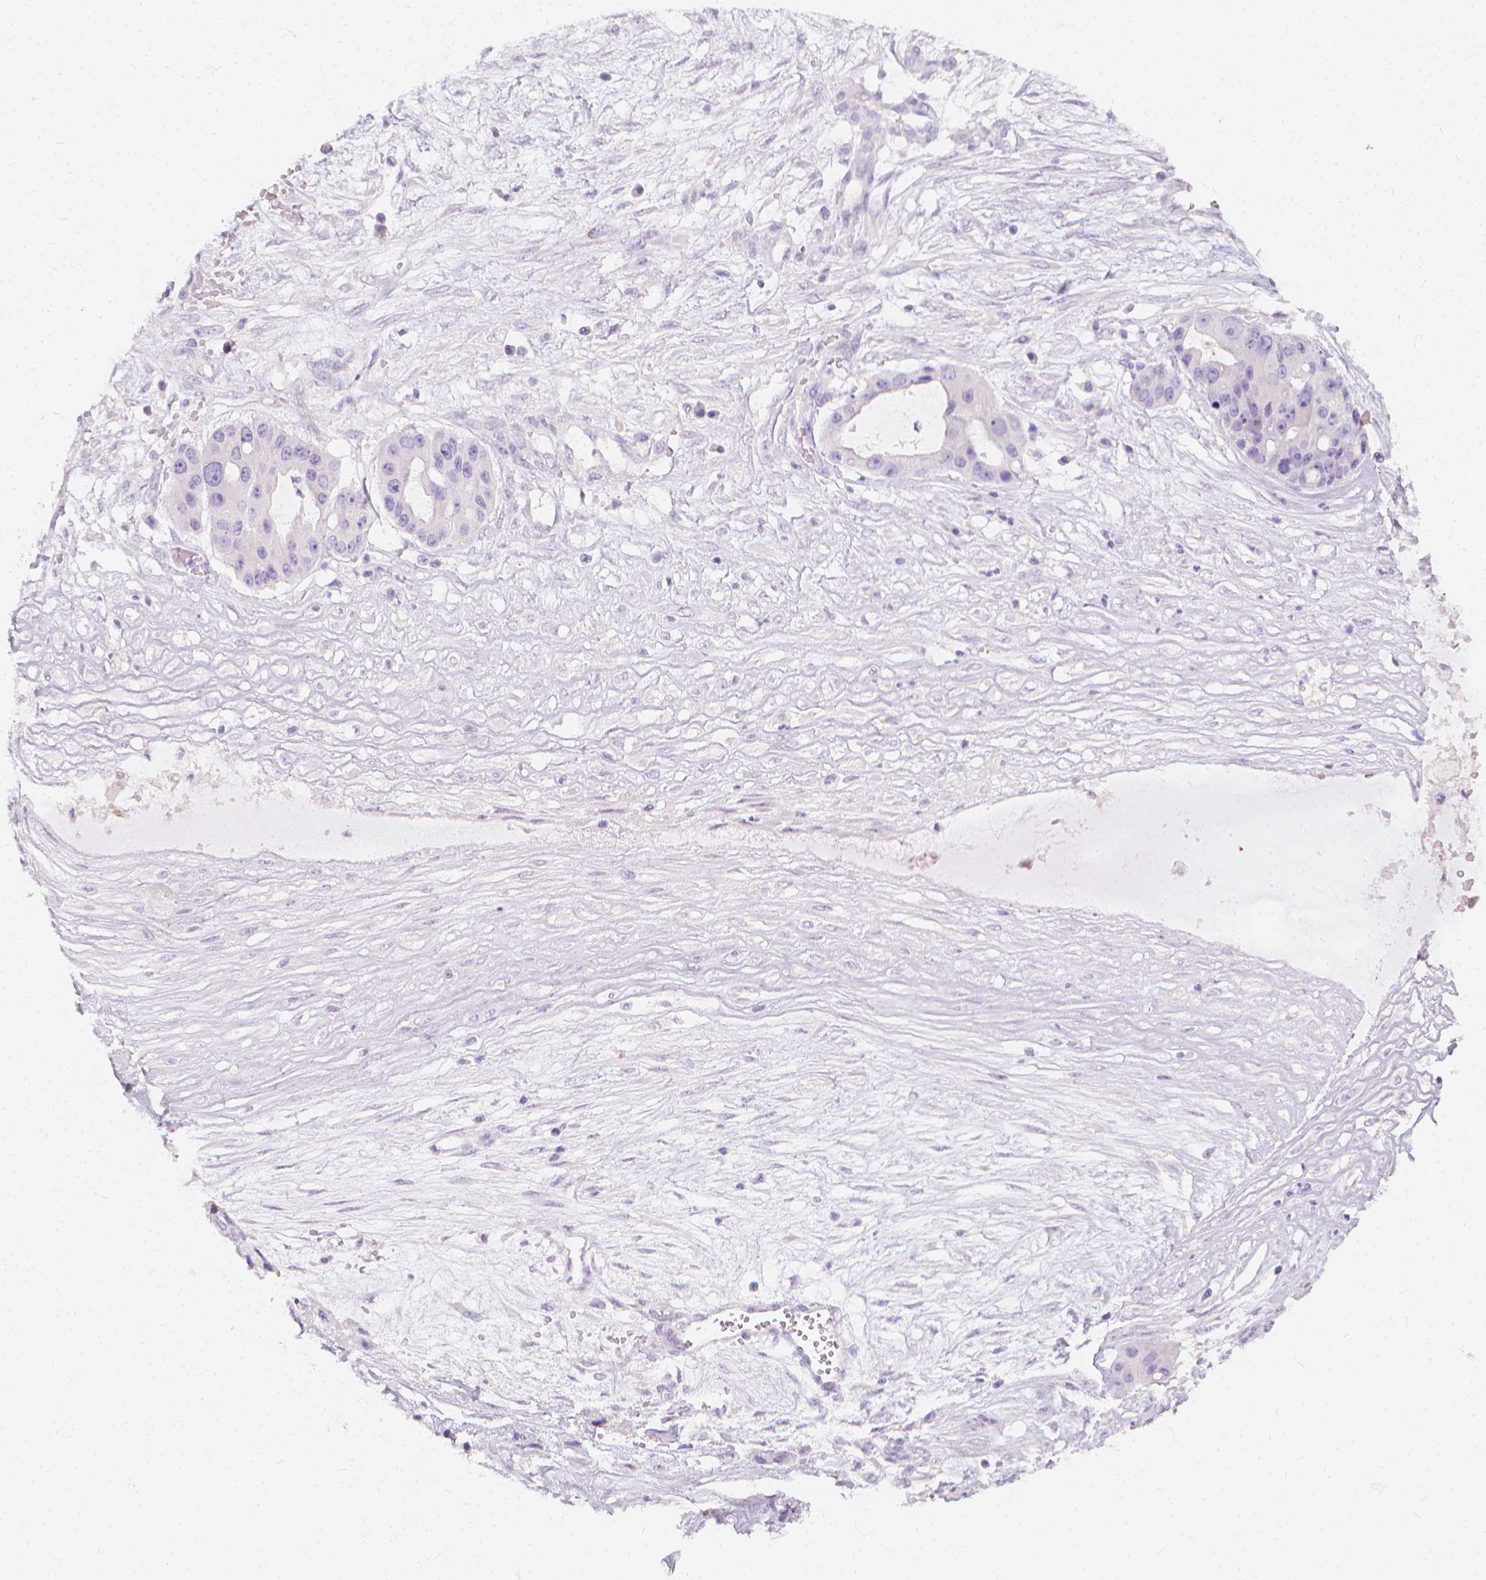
{"staining": {"intensity": "negative", "quantity": "none", "location": "none"}, "tissue": "ovarian cancer", "cell_type": "Tumor cells", "image_type": "cancer", "snomed": [{"axis": "morphology", "description": "Cystadenocarcinoma, serous, NOS"}, {"axis": "topography", "description": "Ovary"}], "caption": "Tumor cells are negative for protein expression in human serous cystadenocarcinoma (ovarian).", "gene": "RBFOX1", "patient": {"sex": "female", "age": 56}}